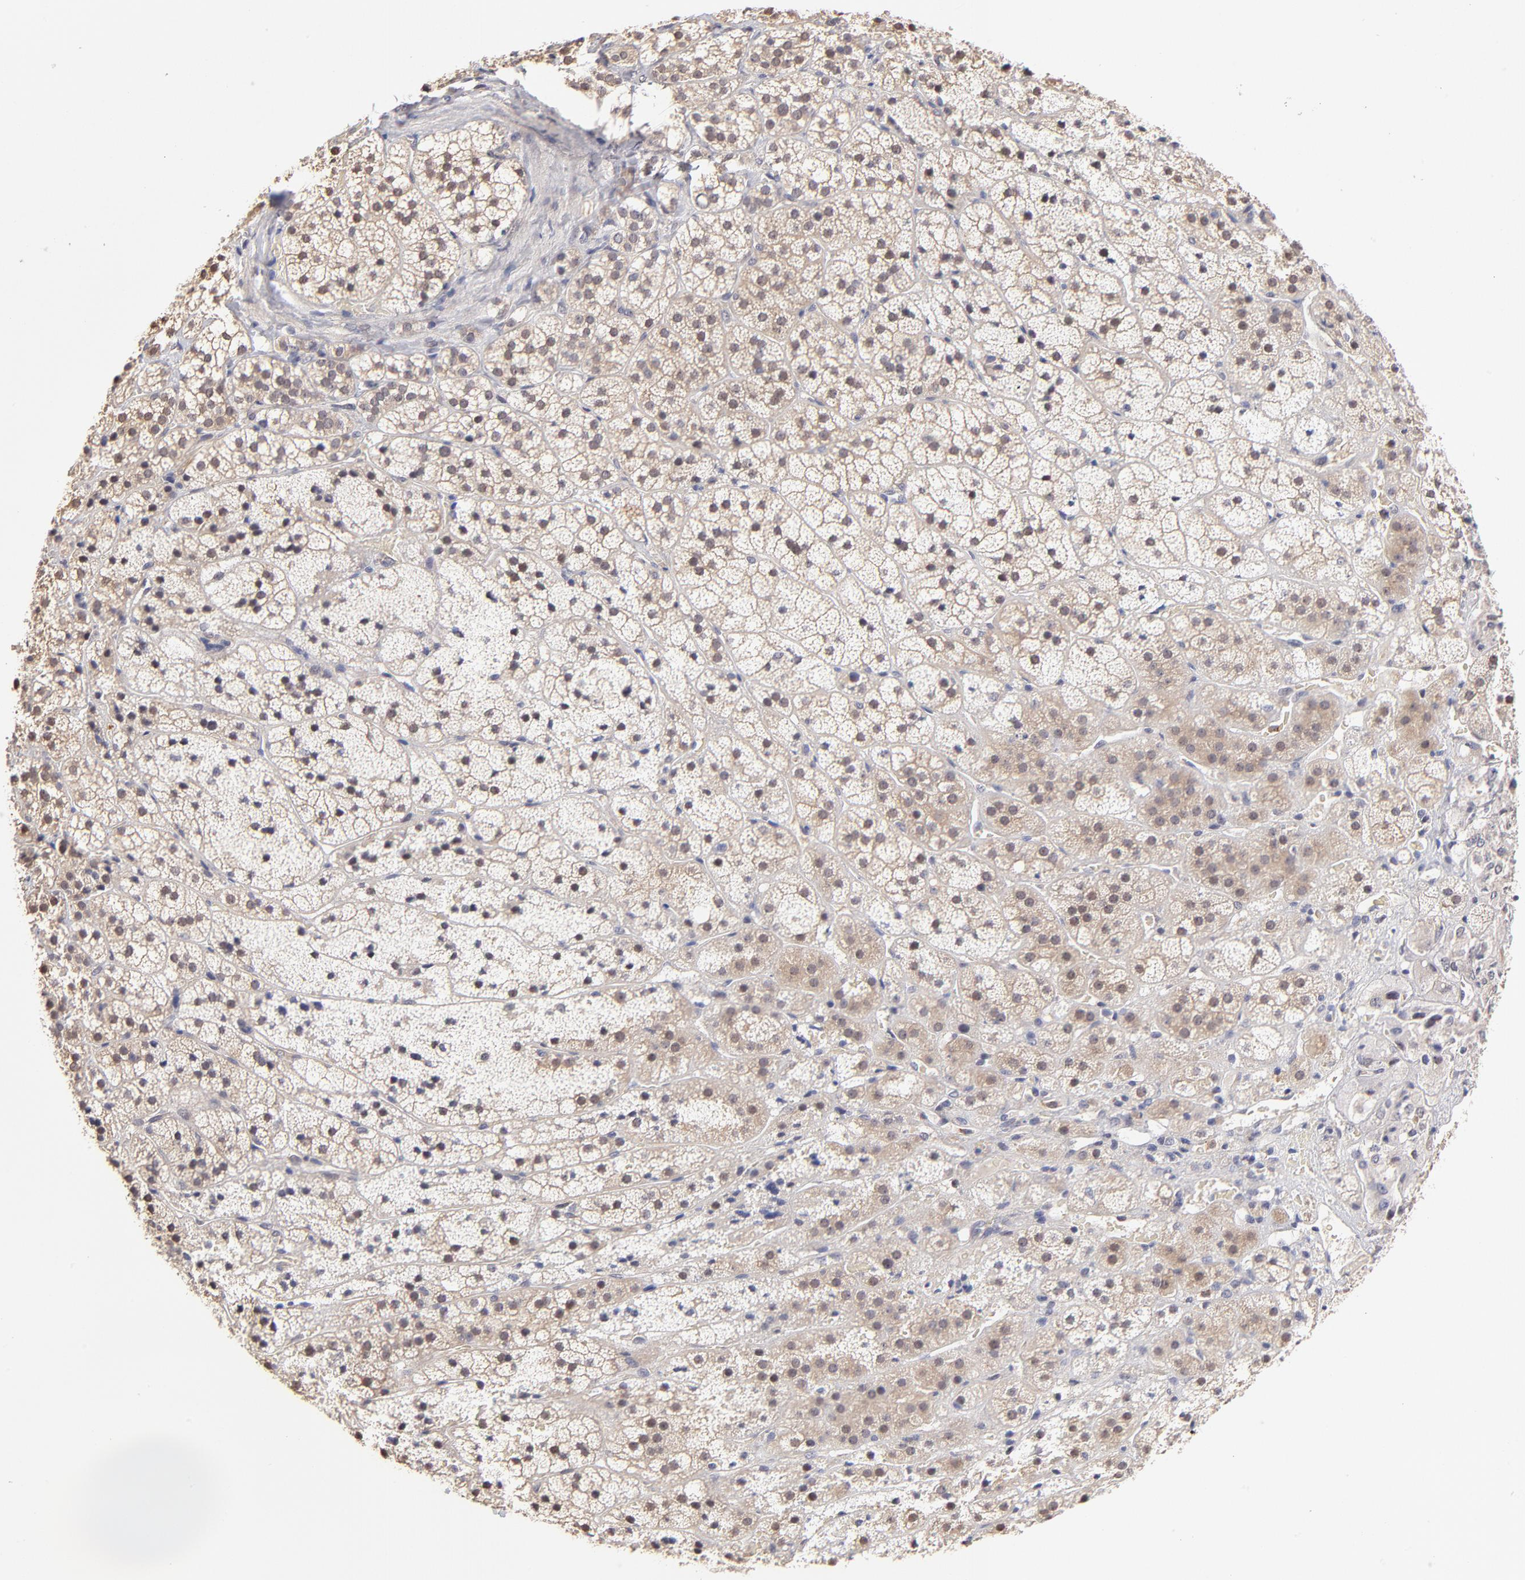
{"staining": {"intensity": "moderate", "quantity": ">75%", "location": "cytoplasmic/membranous,nuclear"}, "tissue": "adrenal gland", "cell_type": "Glandular cells", "image_type": "normal", "snomed": [{"axis": "morphology", "description": "Normal tissue, NOS"}, {"axis": "topography", "description": "Adrenal gland"}], "caption": "A brown stain labels moderate cytoplasmic/membranous,nuclear staining of a protein in glandular cells of unremarkable human adrenal gland. Using DAB (brown) and hematoxylin (blue) stains, captured at high magnification using brightfield microscopy.", "gene": "ZNF10", "patient": {"sex": "female", "age": 44}}